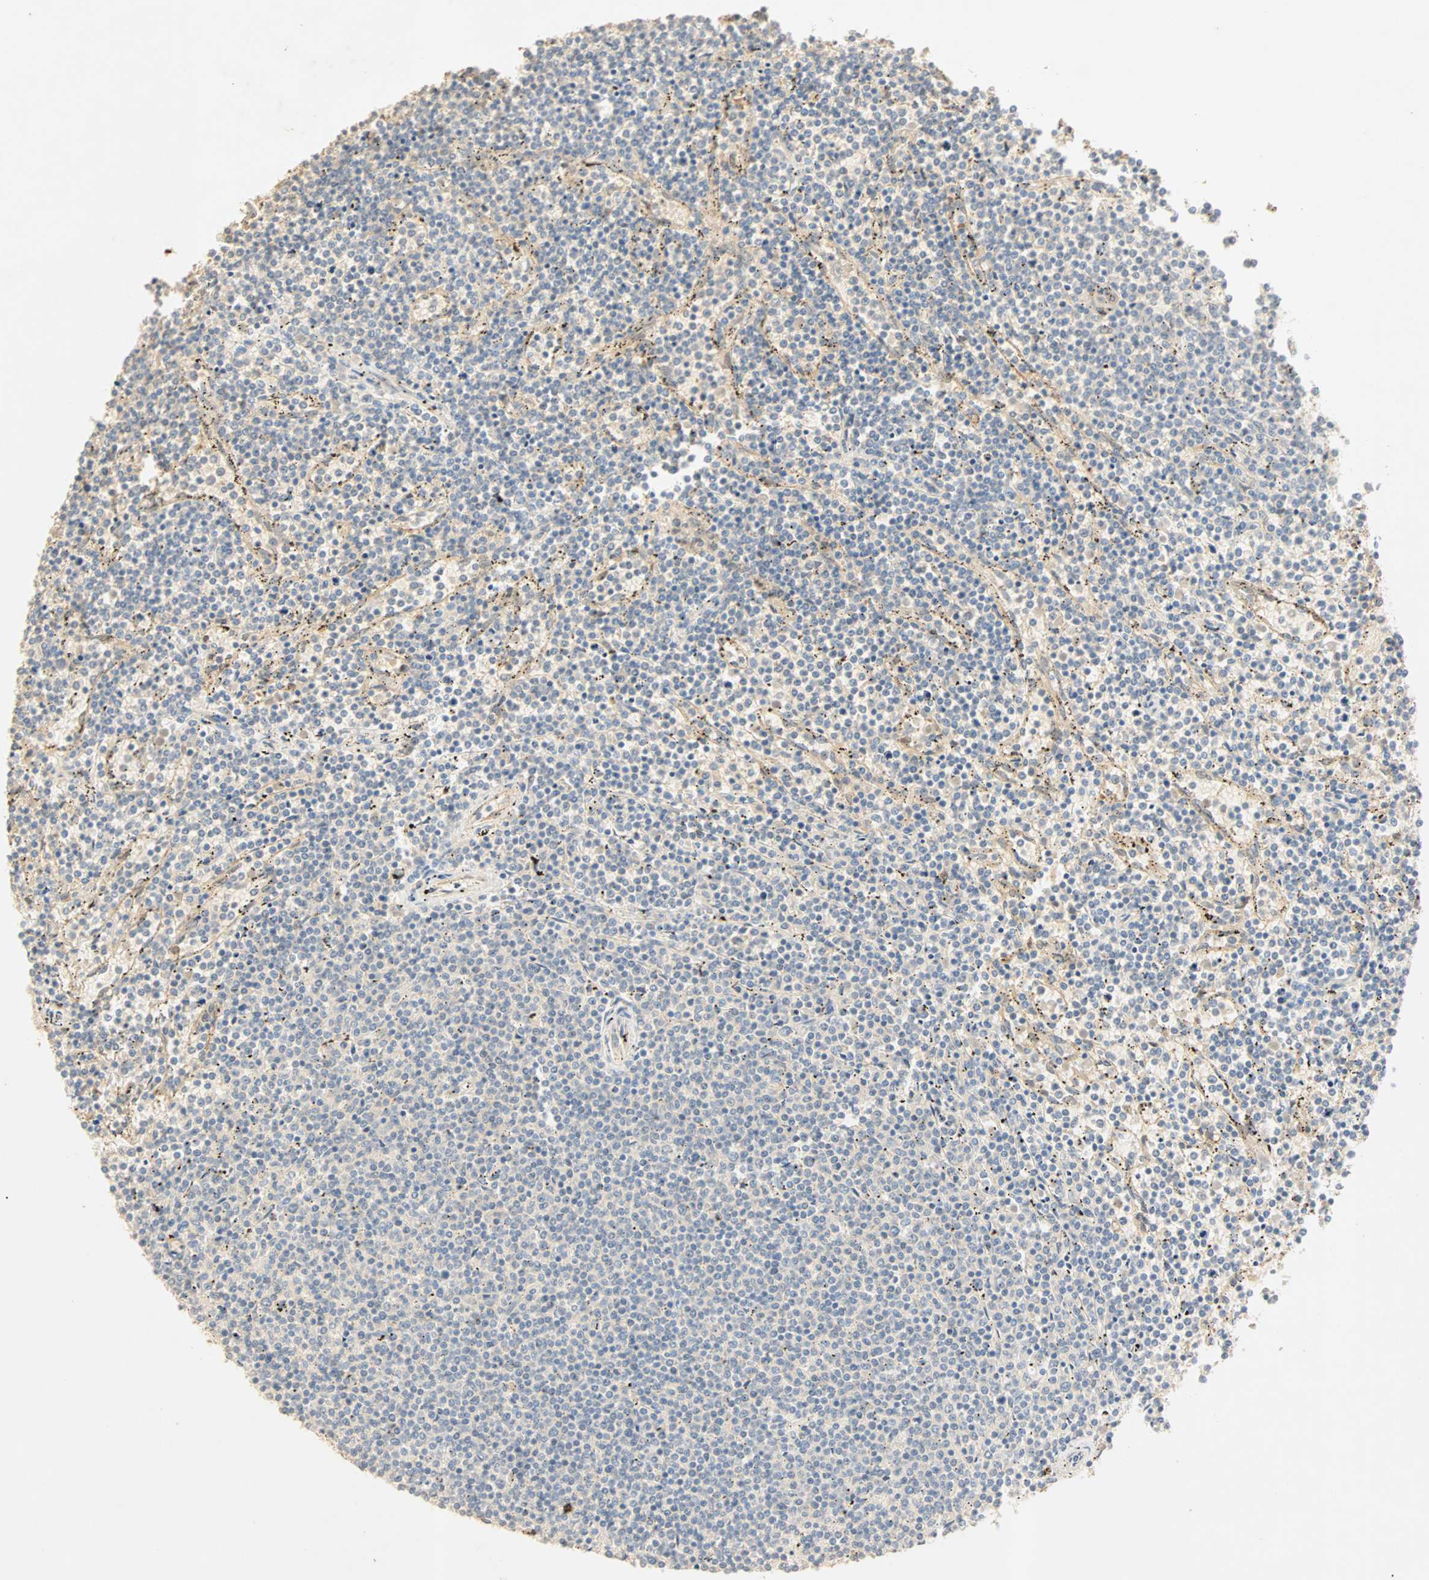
{"staining": {"intensity": "negative", "quantity": "none", "location": "none"}, "tissue": "lymphoma", "cell_type": "Tumor cells", "image_type": "cancer", "snomed": [{"axis": "morphology", "description": "Malignant lymphoma, non-Hodgkin's type, Low grade"}, {"axis": "topography", "description": "Spleen"}], "caption": "A high-resolution micrograph shows immunohistochemistry (IHC) staining of lymphoma, which demonstrates no significant positivity in tumor cells.", "gene": "SELENBP1", "patient": {"sex": "female", "age": 50}}